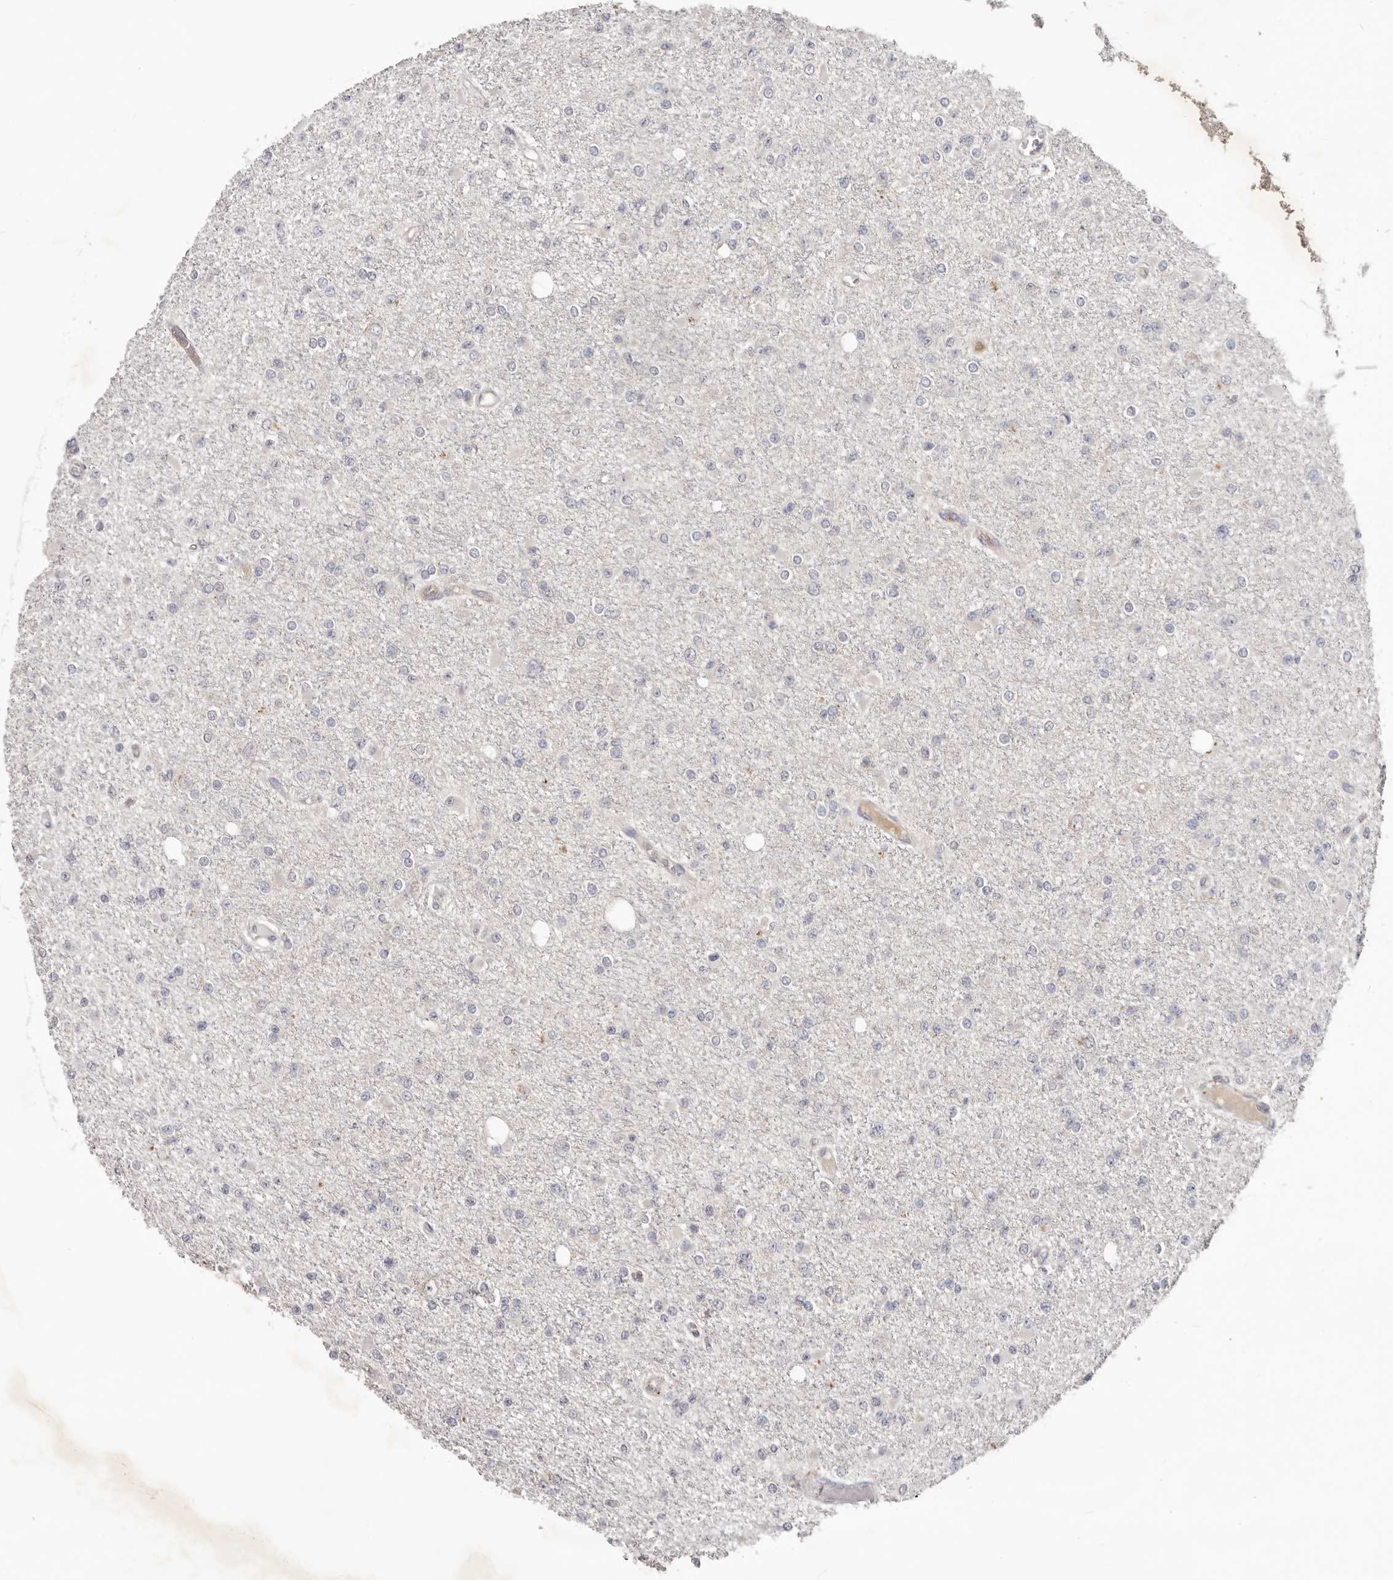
{"staining": {"intensity": "negative", "quantity": "none", "location": "none"}, "tissue": "glioma", "cell_type": "Tumor cells", "image_type": "cancer", "snomed": [{"axis": "morphology", "description": "Glioma, malignant, Low grade"}, {"axis": "topography", "description": "Brain"}], "caption": "Glioma stained for a protein using immunohistochemistry (IHC) exhibits no staining tumor cells.", "gene": "CCDC190", "patient": {"sex": "female", "age": 22}}